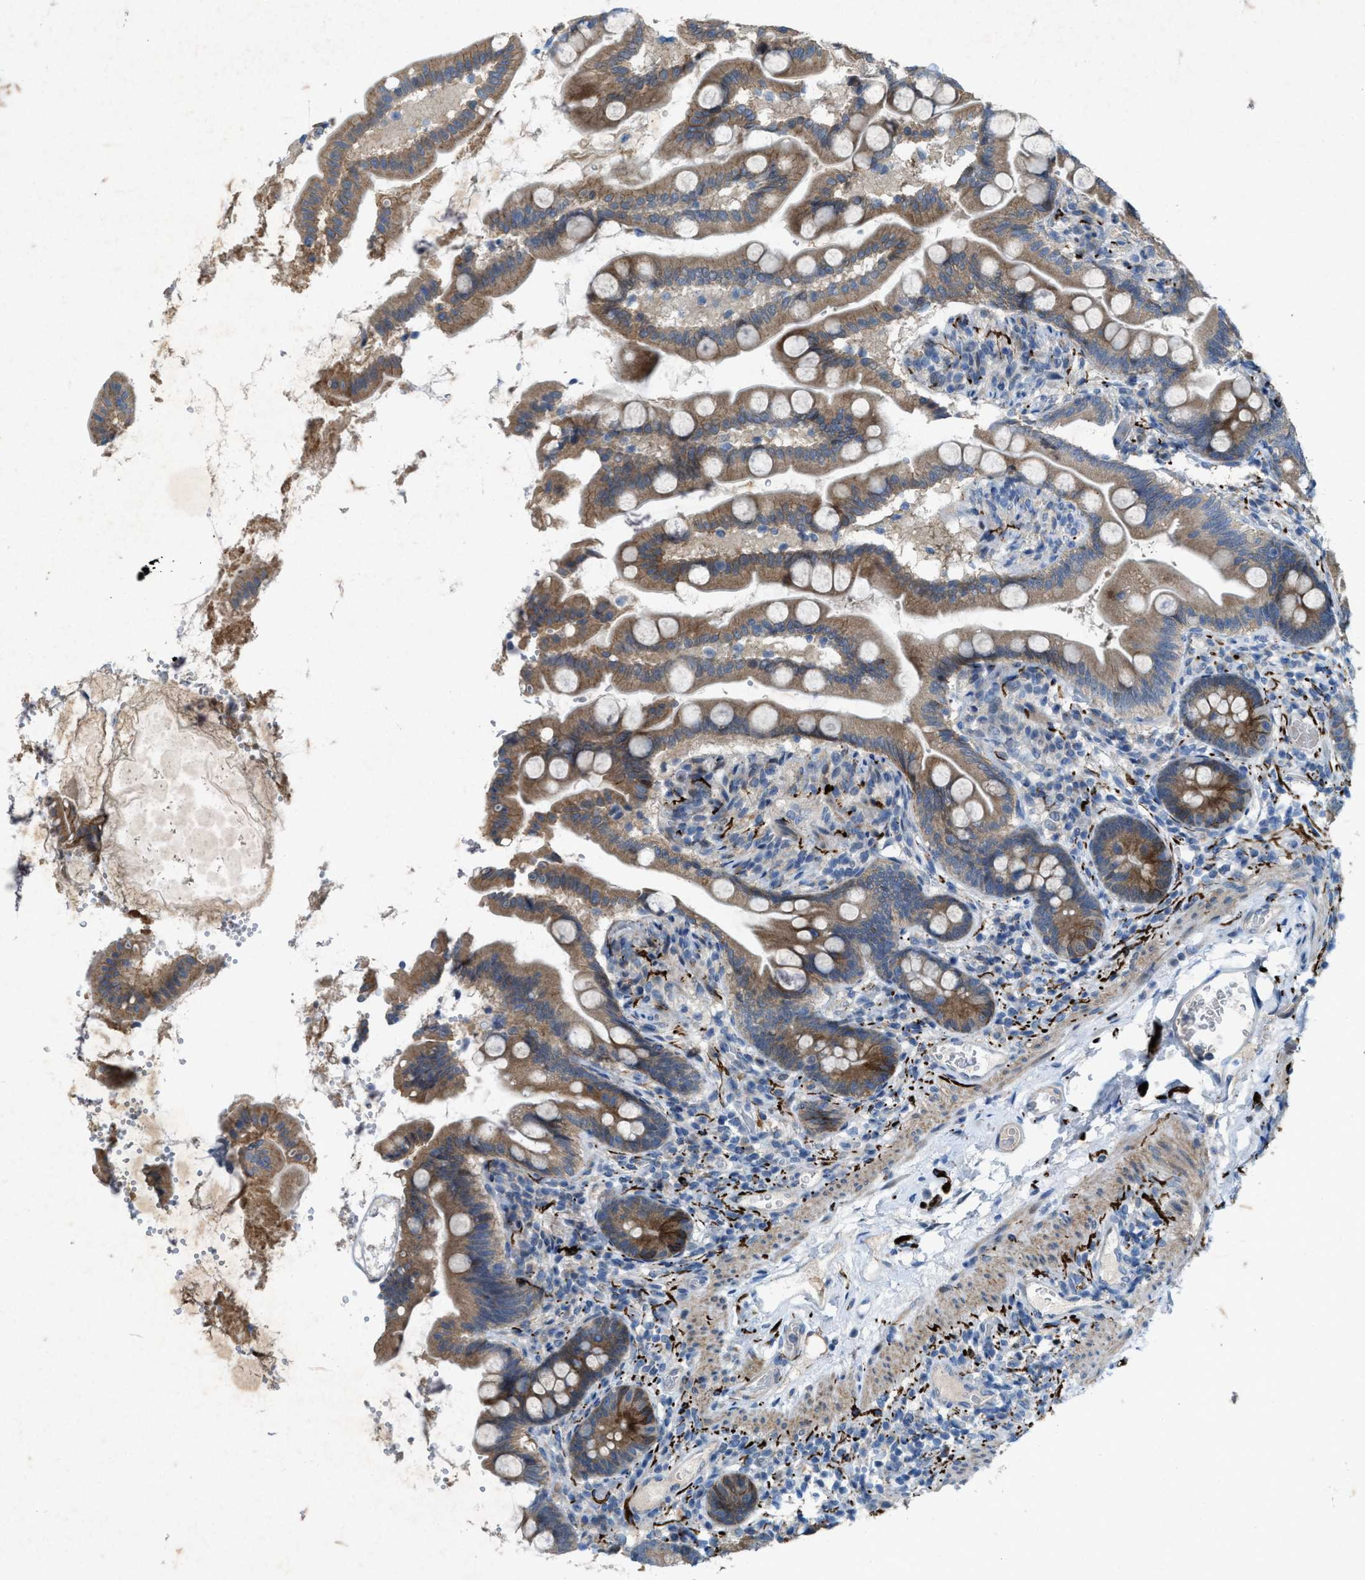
{"staining": {"intensity": "moderate", "quantity": ">75%", "location": "cytoplasmic/membranous"}, "tissue": "small intestine", "cell_type": "Glandular cells", "image_type": "normal", "snomed": [{"axis": "morphology", "description": "Normal tissue, NOS"}, {"axis": "topography", "description": "Small intestine"}], "caption": "IHC staining of benign small intestine, which demonstrates medium levels of moderate cytoplasmic/membranous staining in about >75% of glandular cells indicating moderate cytoplasmic/membranous protein expression. The staining was performed using DAB (3,3'-diaminobenzidine) (brown) for protein detection and nuclei were counterstained in hematoxylin (blue).", "gene": "URGCP", "patient": {"sex": "female", "age": 56}}